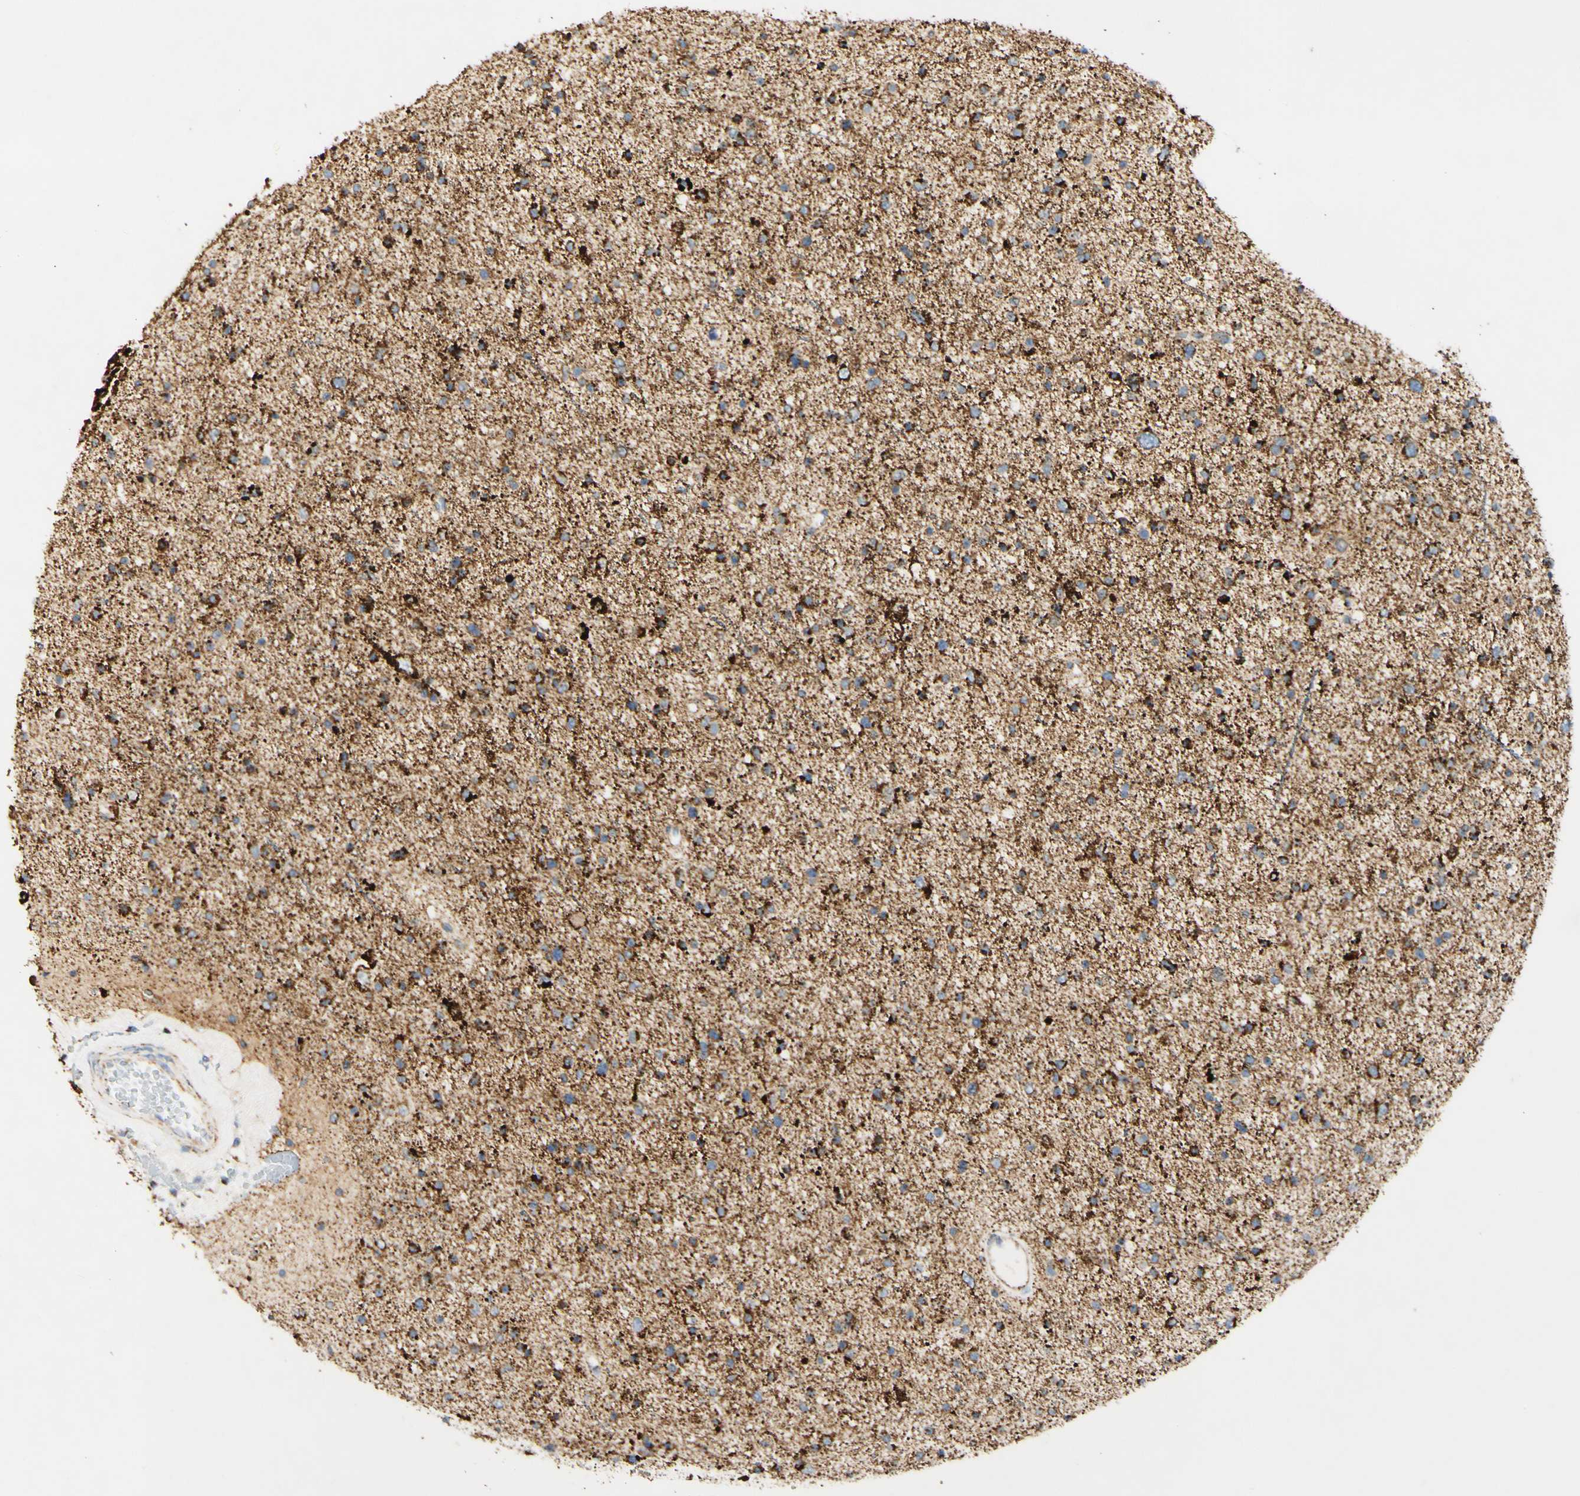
{"staining": {"intensity": "strong", "quantity": "<25%", "location": "cytoplasmic/membranous"}, "tissue": "glioma", "cell_type": "Tumor cells", "image_type": "cancer", "snomed": [{"axis": "morphology", "description": "Glioma, malignant, Low grade"}, {"axis": "topography", "description": "Brain"}], "caption": "This is an image of immunohistochemistry (IHC) staining of glioma, which shows strong positivity in the cytoplasmic/membranous of tumor cells.", "gene": "OXCT1", "patient": {"sex": "female", "age": 37}}